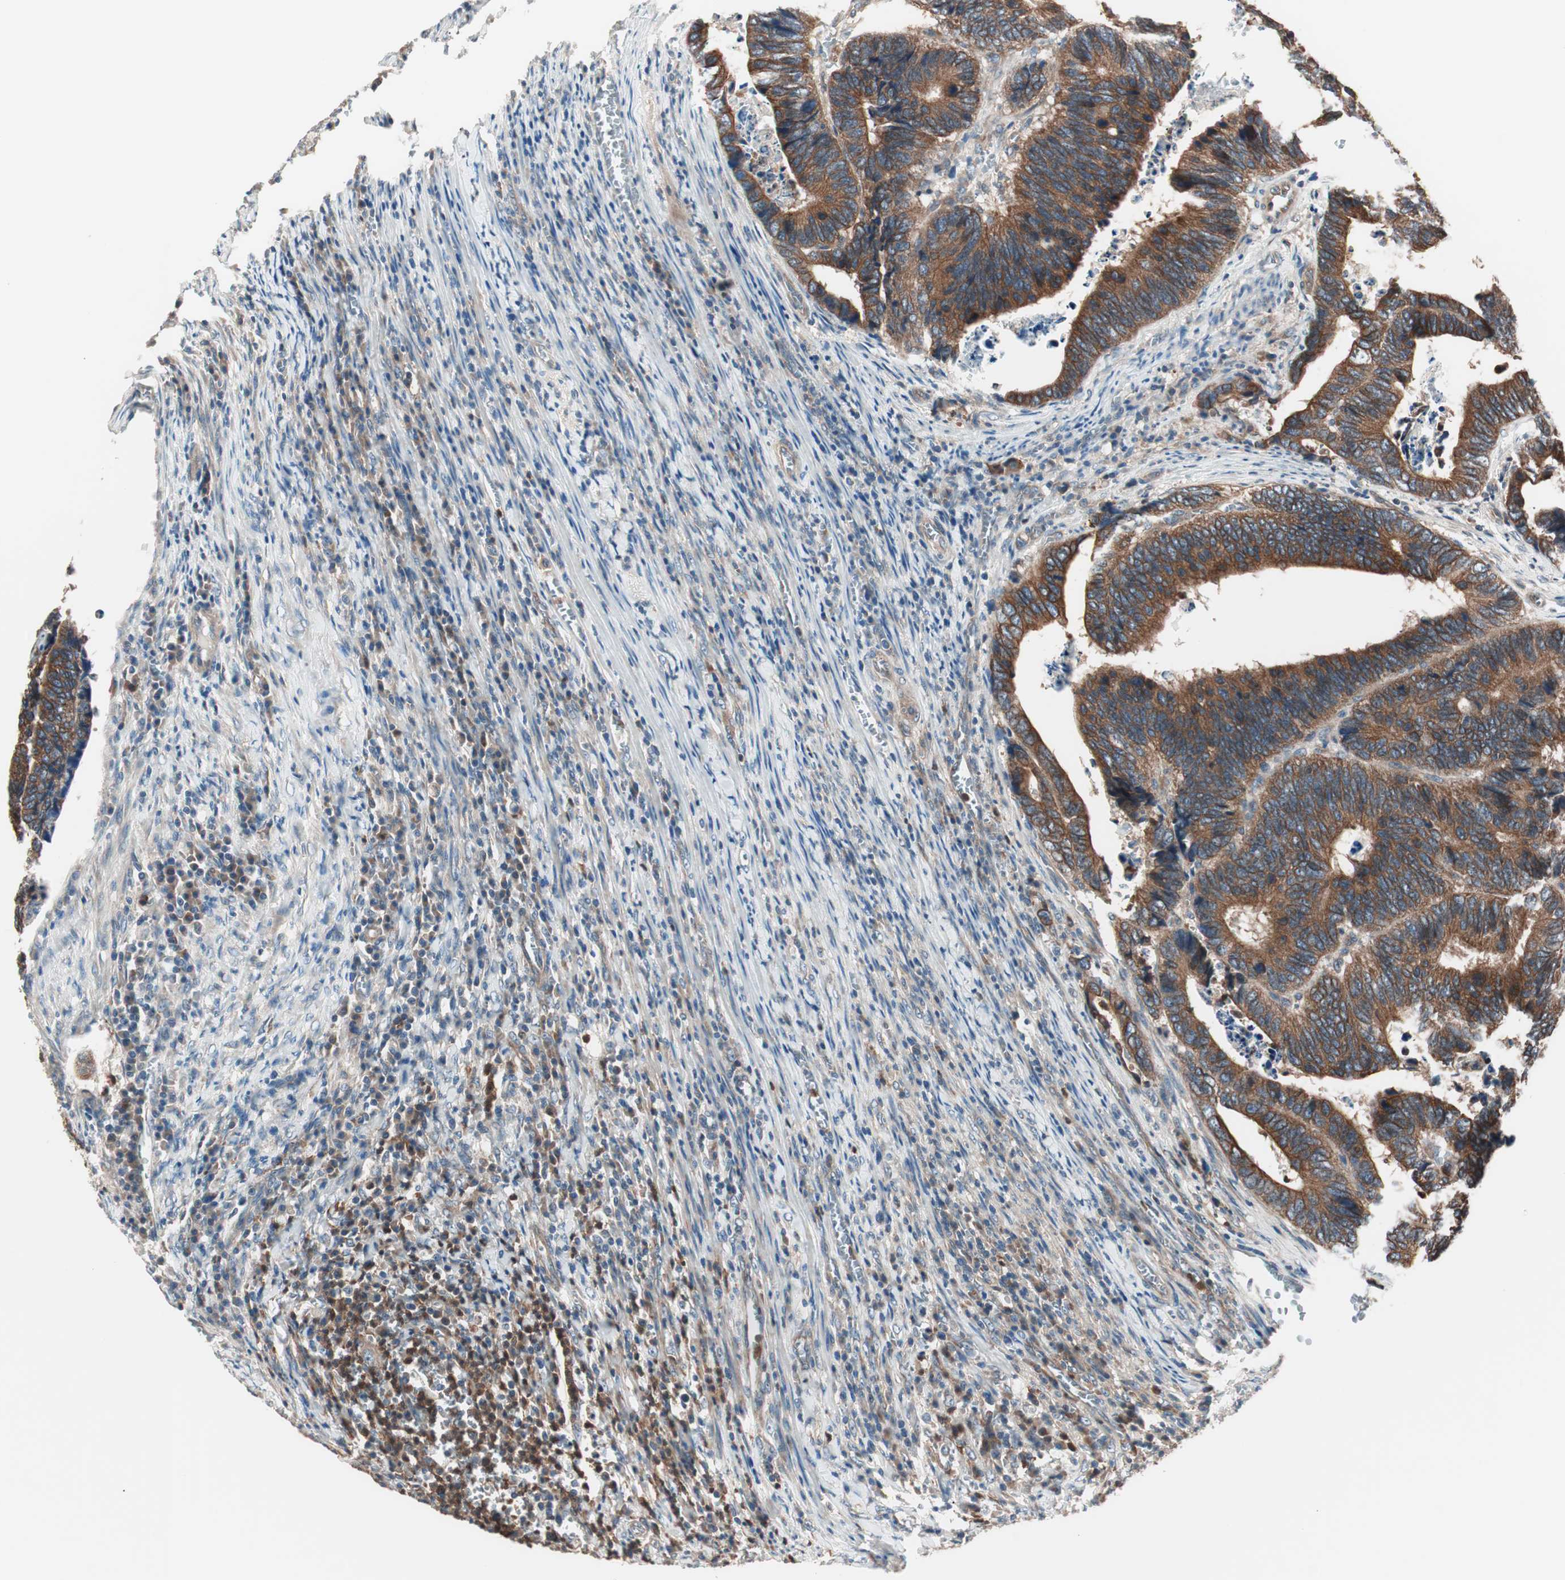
{"staining": {"intensity": "strong", "quantity": ">75%", "location": "cytoplasmic/membranous"}, "tissue": "colorectal cancer", "cell_type": "Tumor cells", "image_type": "cancer", "snomed": [{"axis": "morphology", "description": "Adenocarcinoma, NOS"}, {"axis": "topography", "description": "Colon"}], "caption": "This is a histology image of immunohistochemistry (IHC) staining of colorectal adenocarcinoma, which shows strong staining in the cytoplasmic/membranous of tumor cells.", "gene": "TSG101", "patient": {"sex": "male", "age": 72}}